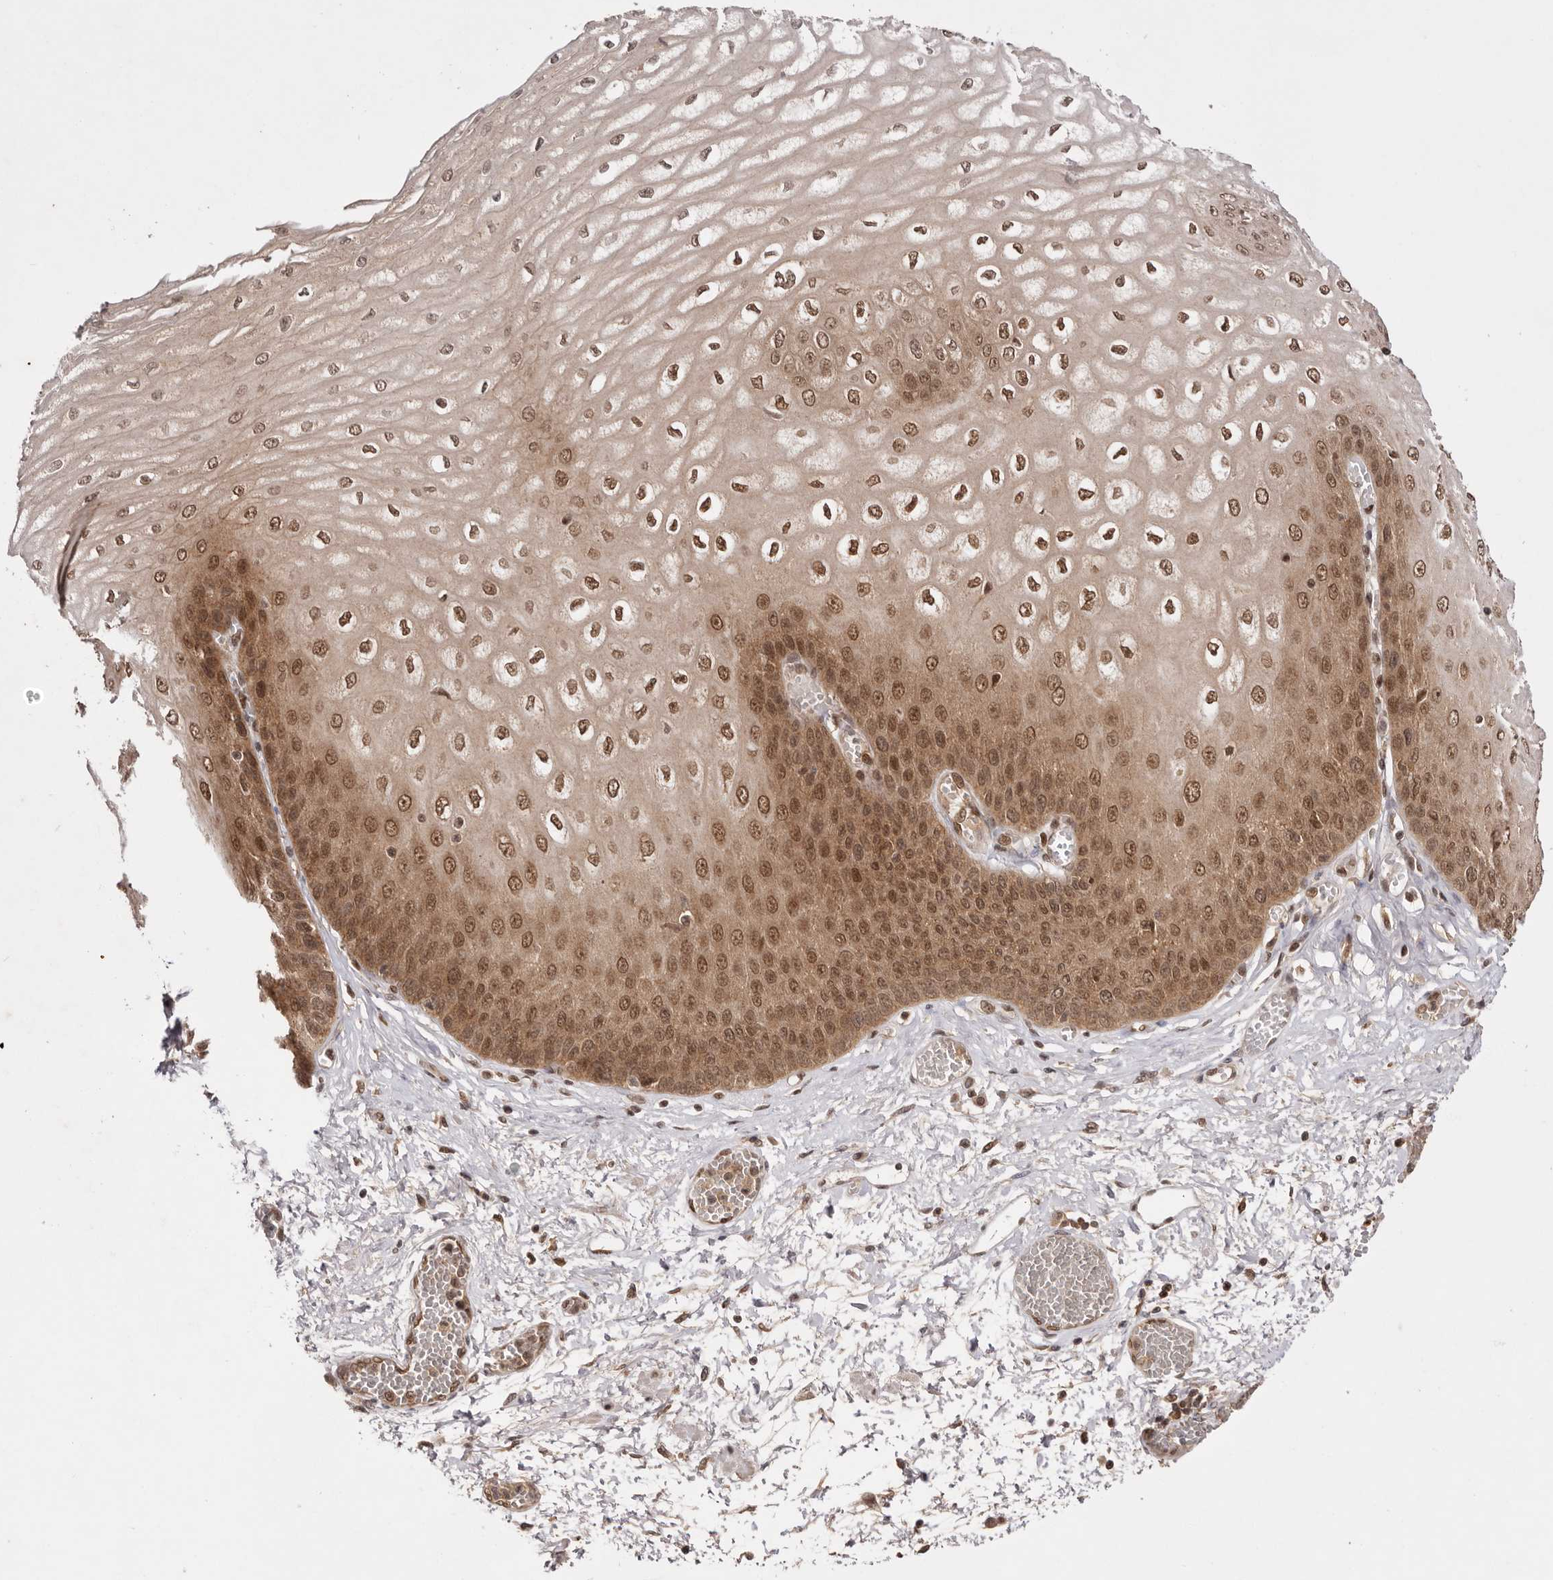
{"staining": {"intensity": "moderate", "quantity": ">75%", "location": "cytoplasmic/membranous,nuclear"}, "tissue": "esophagus", "cell_type": "Squamous epithelial cells", "image_type": "normal", "snomed": [{"axis": "morphology", "description": "Normal tissue, NOS"}, {"axis": "topography", "description": "Esophagus"}], "caption": "An image showing moderate cytoplasmic/membranous,nuclear positivity in about >75% of squamous epithelial cells in unremarkable esophagus, as visualized by brown immunohistochemical staining.", "gene": "TARS2", "patient": {"sex": "male", "age": 60}}